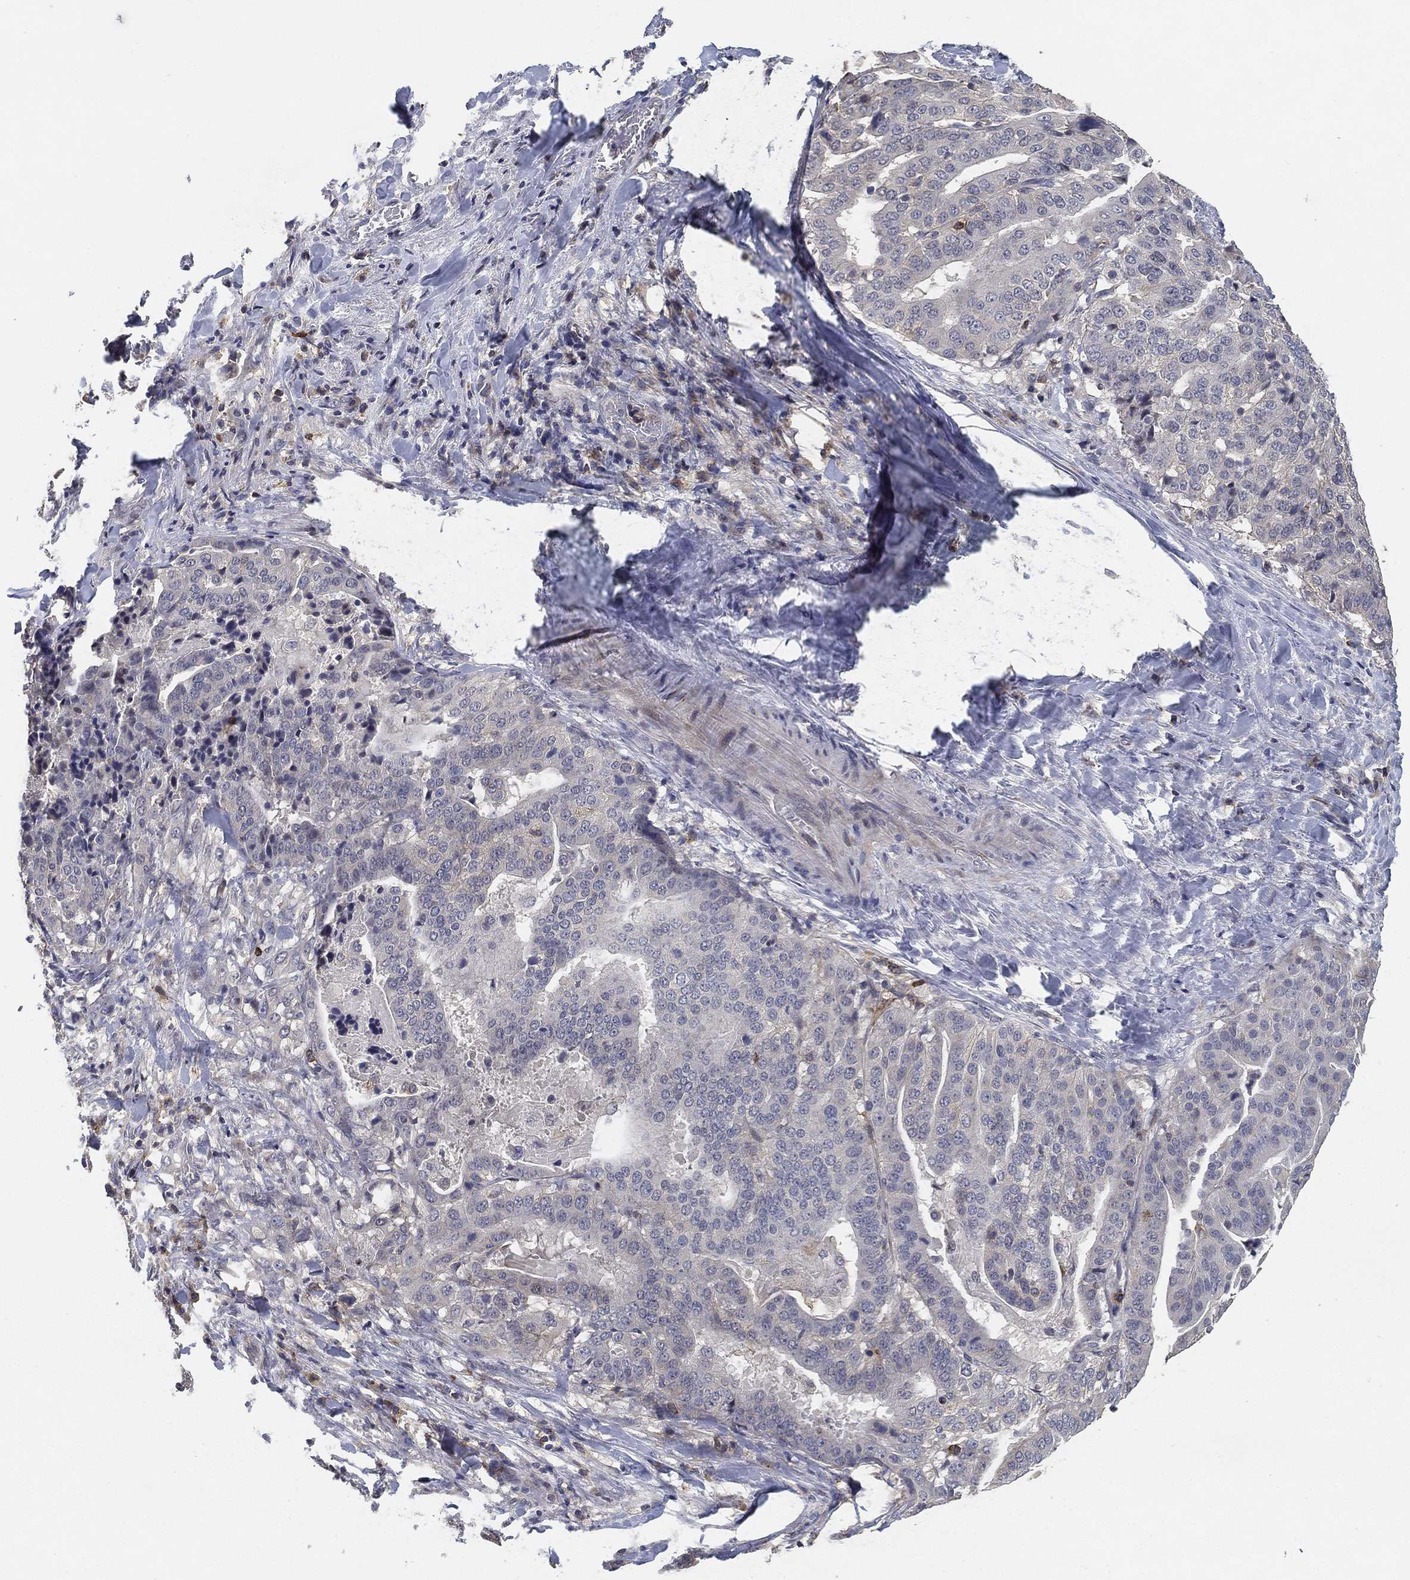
{"staining": {"intensity": "negative", "quantity": "none", "location": "none"}, "tissue": "stomach cancer", "cell_type": "Tumor cells", "image_type": "cancer", "snomed": [{"axis": "morphology", "description": "Adenocarcinoma, NOS"}, {"axis": "topography", "description": "Stomach"}], "caption": "Protein analysis of stomach cancer demonstrates no significant staining in tumor cells.", "gene": "CFAP251", "patient": {"sex": "male", "age": 48}}